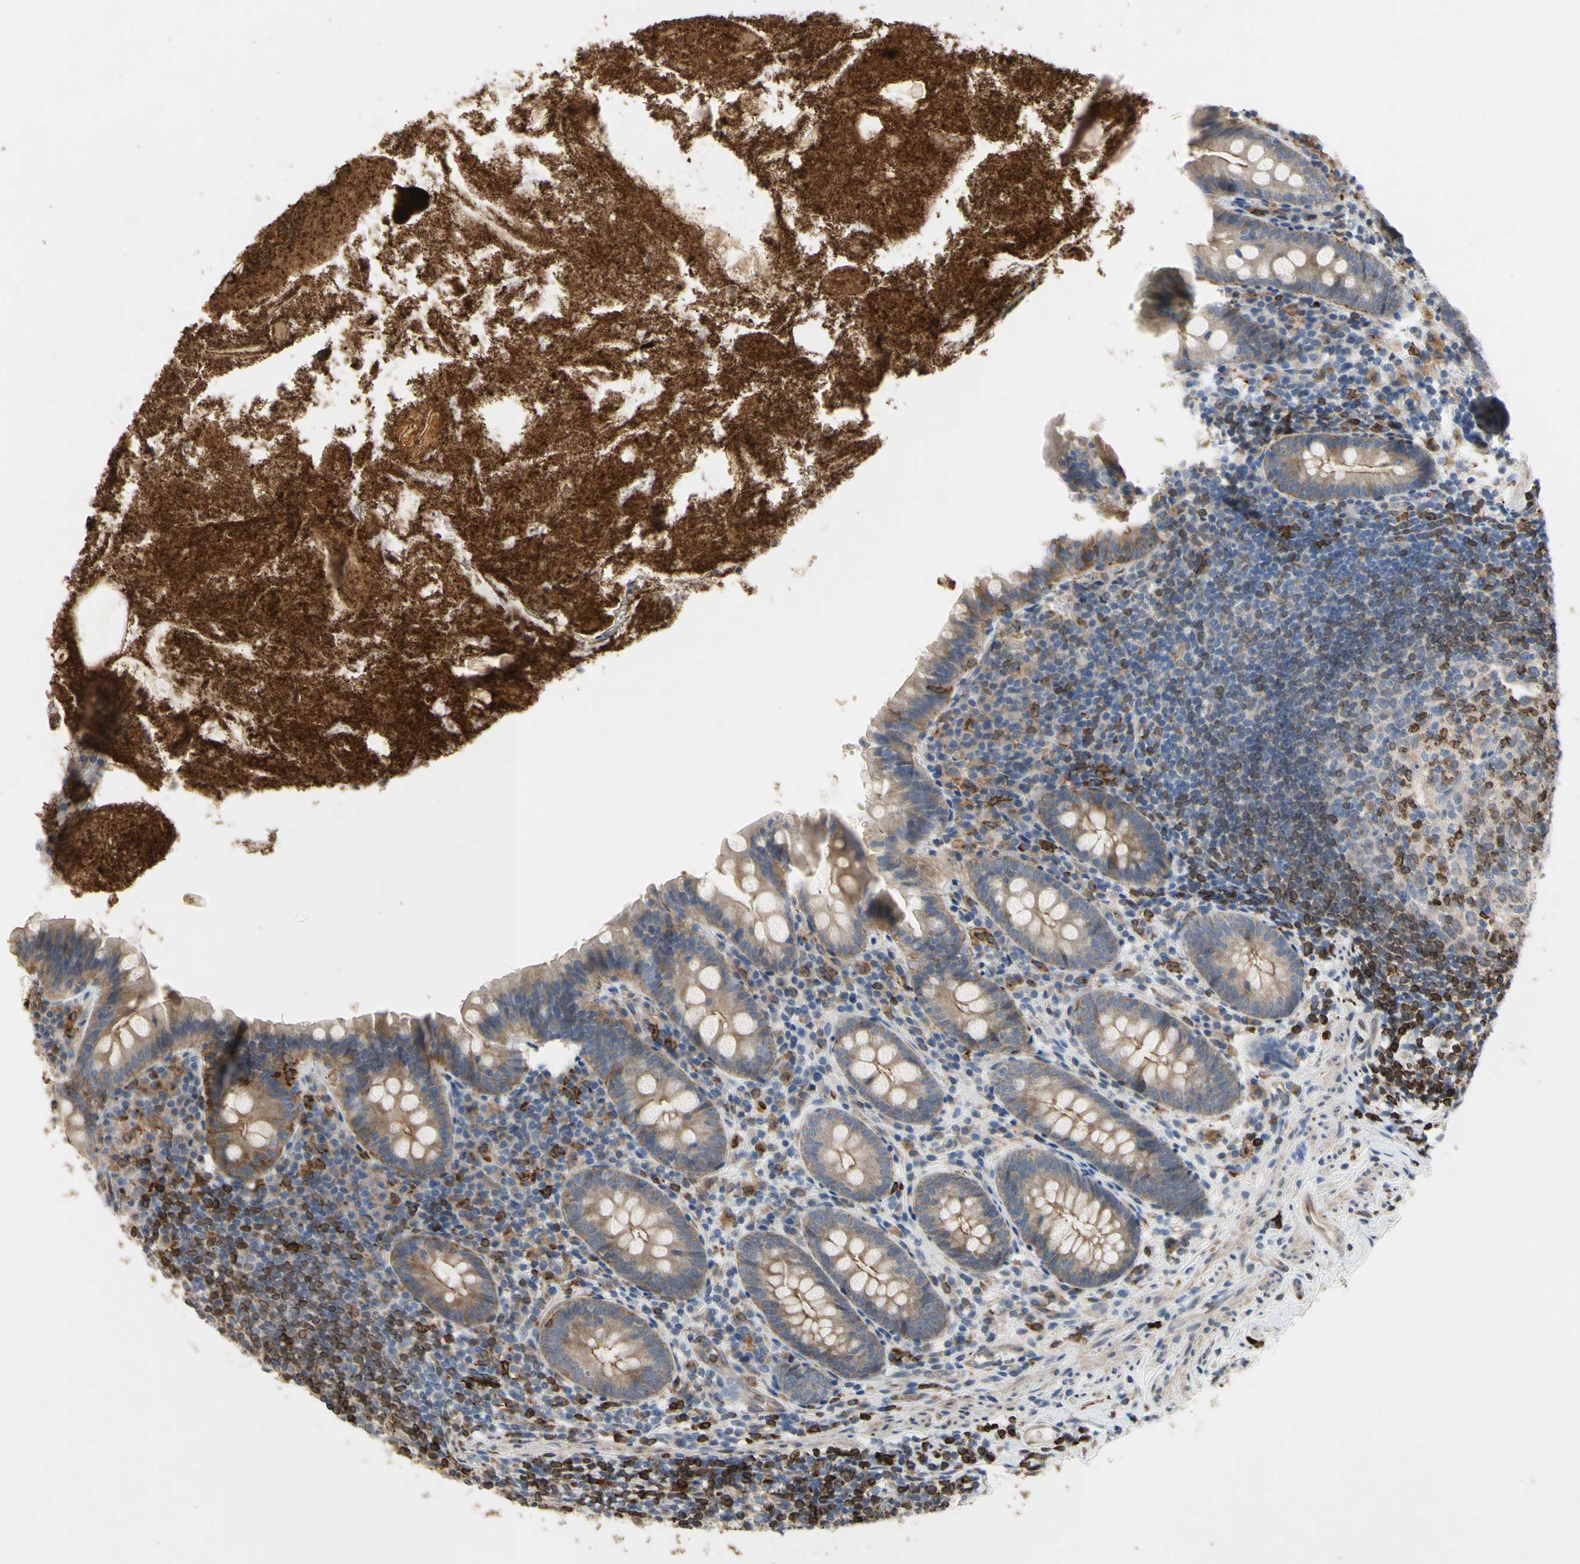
{"staining": {"intensity": "weak", "quantity": ">75%", "location": "cytoplasmic/membranous"}, "tissue": "appendix", "cell_type": "Glandular cells", "image_type": "normal", "snomed": [{"axis": "morphology", "description": "Normal tissue, NOS"}, {"axis": "topography", "description": "Appendix"}], "caption": "Human appendix stained for a protein (brown) demonstrates weak cytoplasmic/membranous positive expression in about >75% of glandular cells.", "gene": "PLXNA2", "patient": {"sex": "male", "age": 52}}